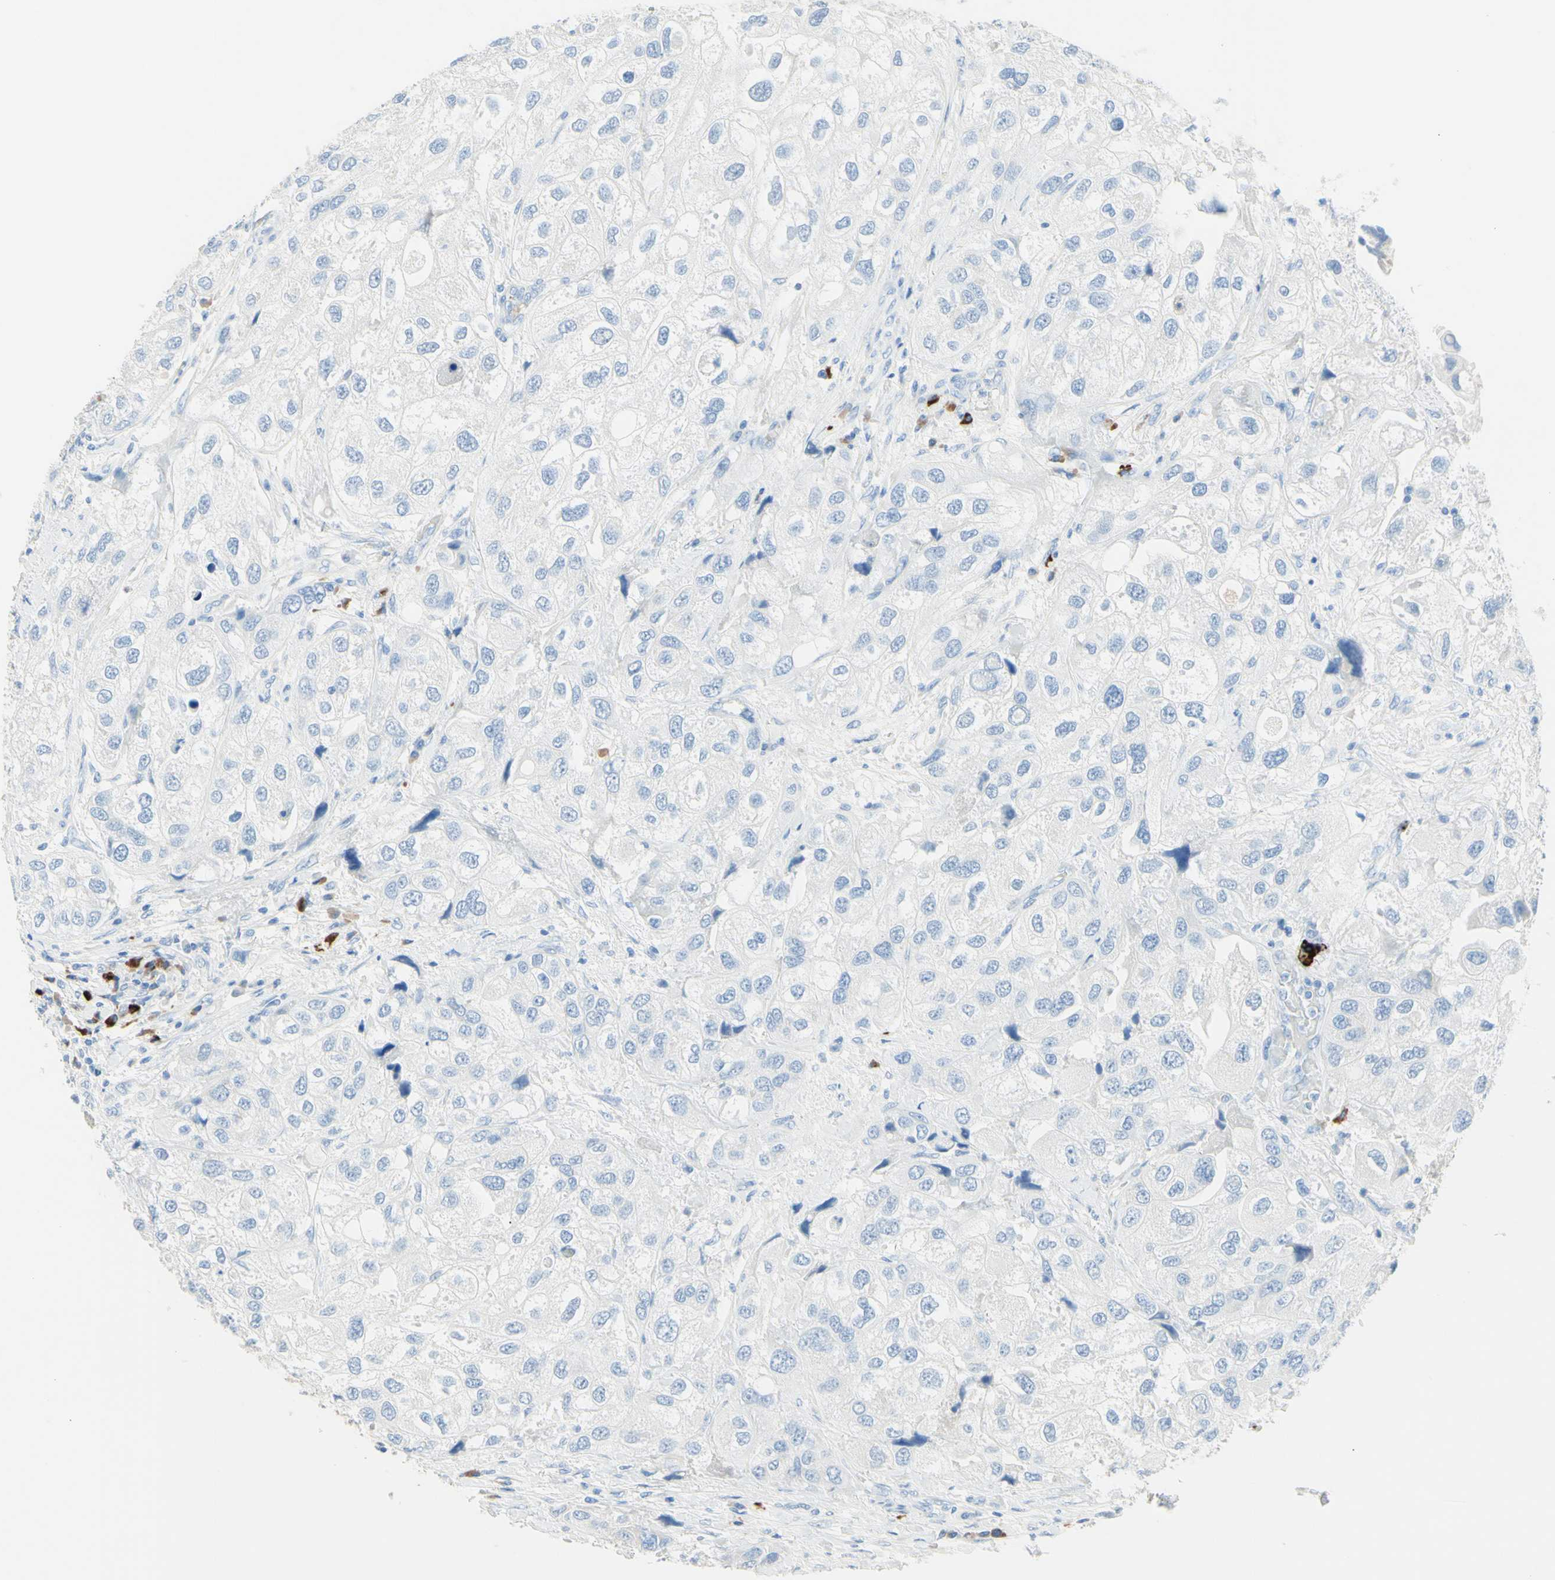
{"staining": {"intensity": "negative", "quantity": "none", "location": "none"}, "tissue": "urothelial cancer", "cell_type": "Tumor cells", "image_type": "cancer", "snomed": [{"axis": "morphology", "description": "Urothelial carcinoma, High grade"}, {"axis": "topography", "description": "Urinary bladder"}], "caption": "DAB (3,3'-diaminobenzidine) immunohistochemical staining of urothelial carcinoma (high-grade) displays no significant positivity in tumor cells.", "gene": "IL6ST", "patient": {"sex": "female", "age": 64}}